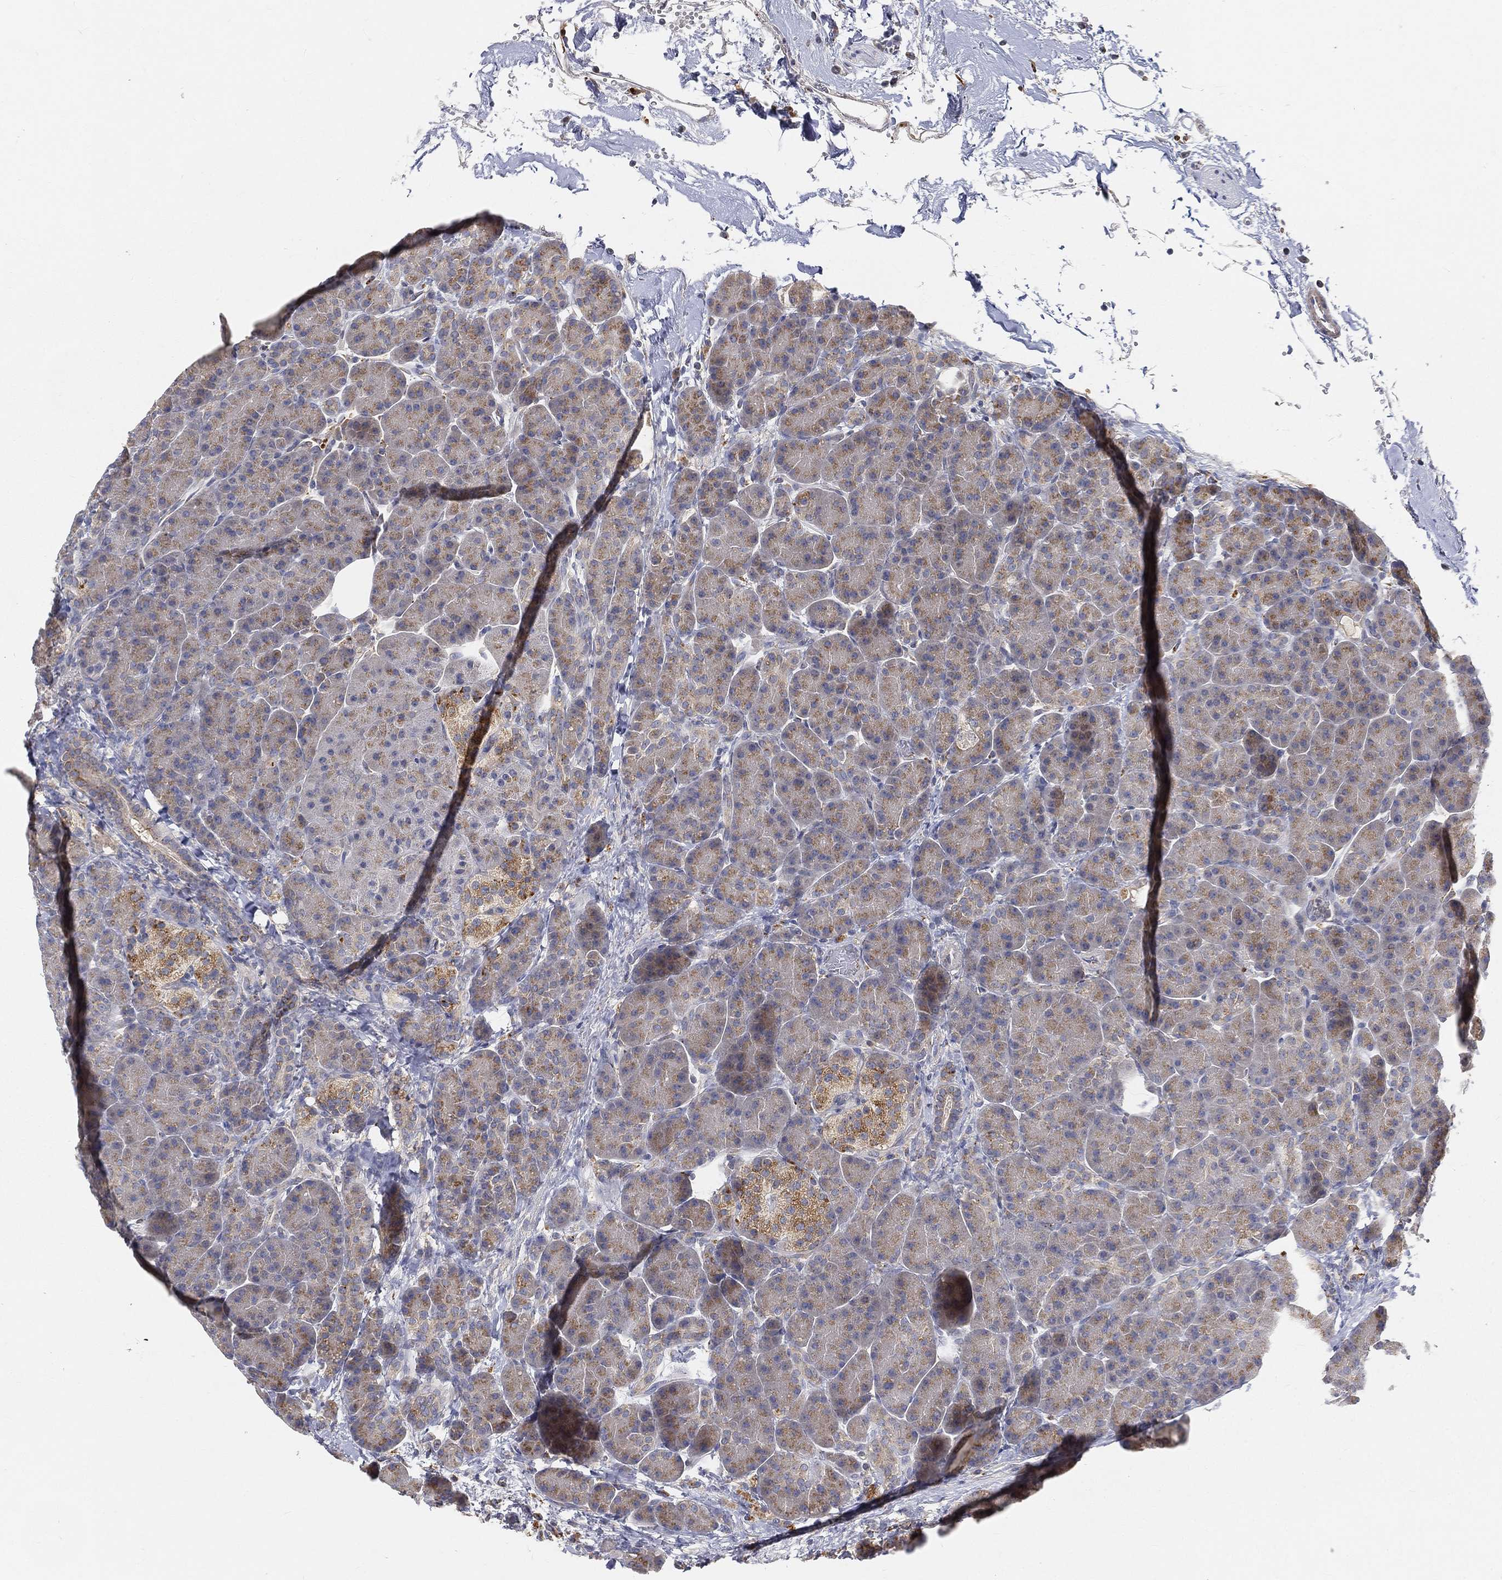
{"staining": {"intensity": "weak", "quantity": "25%-75%", "location": "cytoplasmic/membranous"}, "tissue": "pancreas", "cell_type": "Exocrine glandular cells", "image_type": "normal", "snomed": [{"axis": "morphology", "description": "Normal tissue, NOS"}, {"axis": "topography", "description": "Pancreas"}], "caption": "Protein expression analysis of benign pancreas shows weak cytoplasmic/membranous expression in about 25%-75% of exocrine glandular cells.", "gene": "CTSL", "patient": {"sex": "female", "age": 63}}